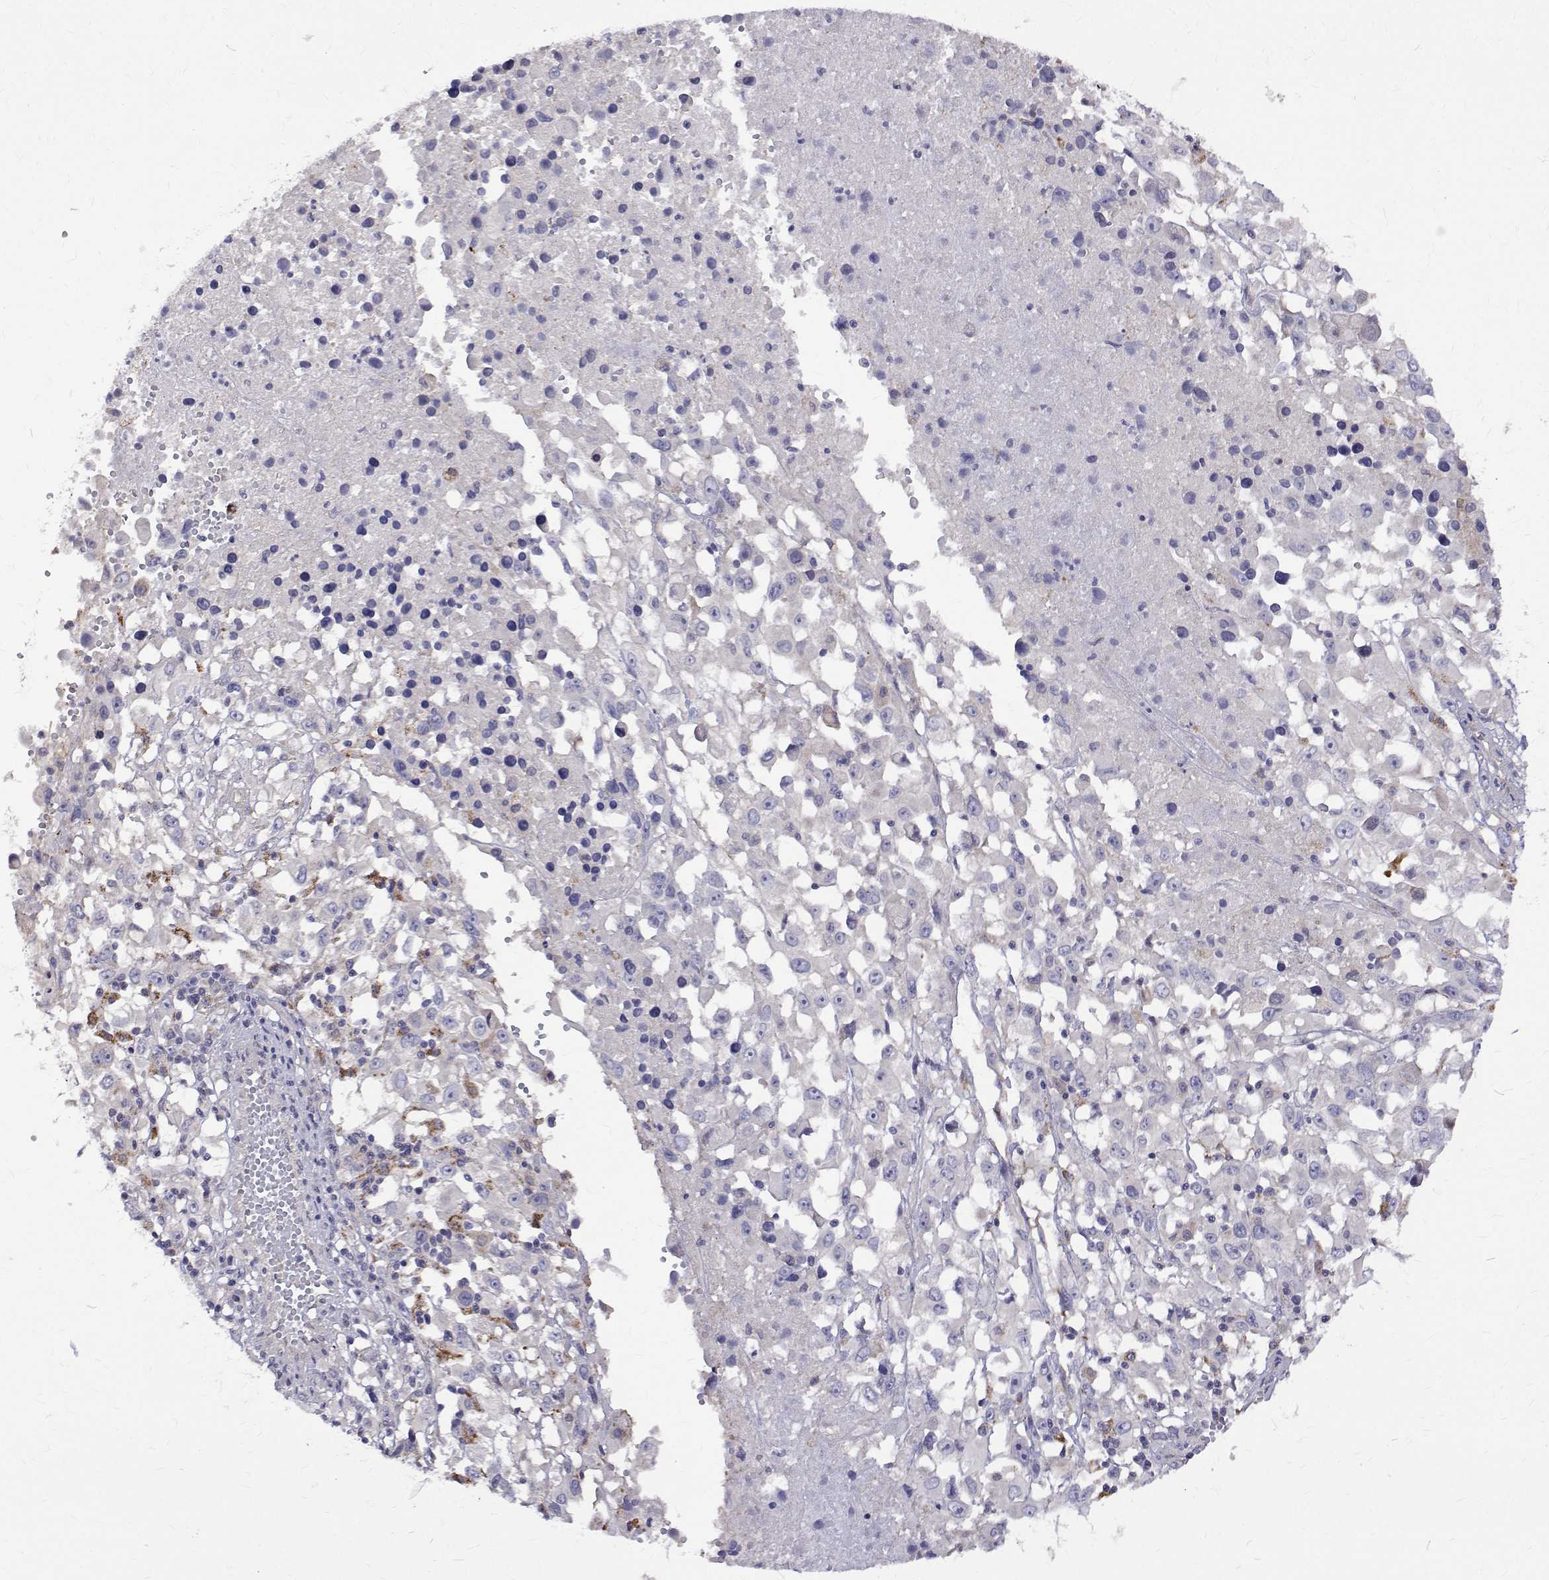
{"staining": {"intensity": "negative", "quantity": "none", "location": "none"}, "tissue": "melanoma", "cell_type": "Tumor cells", "image_type": "cancer", "snomed": [{"axis": "morphology", "description": "Malignant melanoma, Metastatic site"}, {"axis": "topography", "description": "Soft tissue"}], "caption": "A photomicrograph of melanoma stained for a protein displays no brown staining in tumor cells.", "gene": "PADI1", "patient": {"sex": "male", "age": 50}}